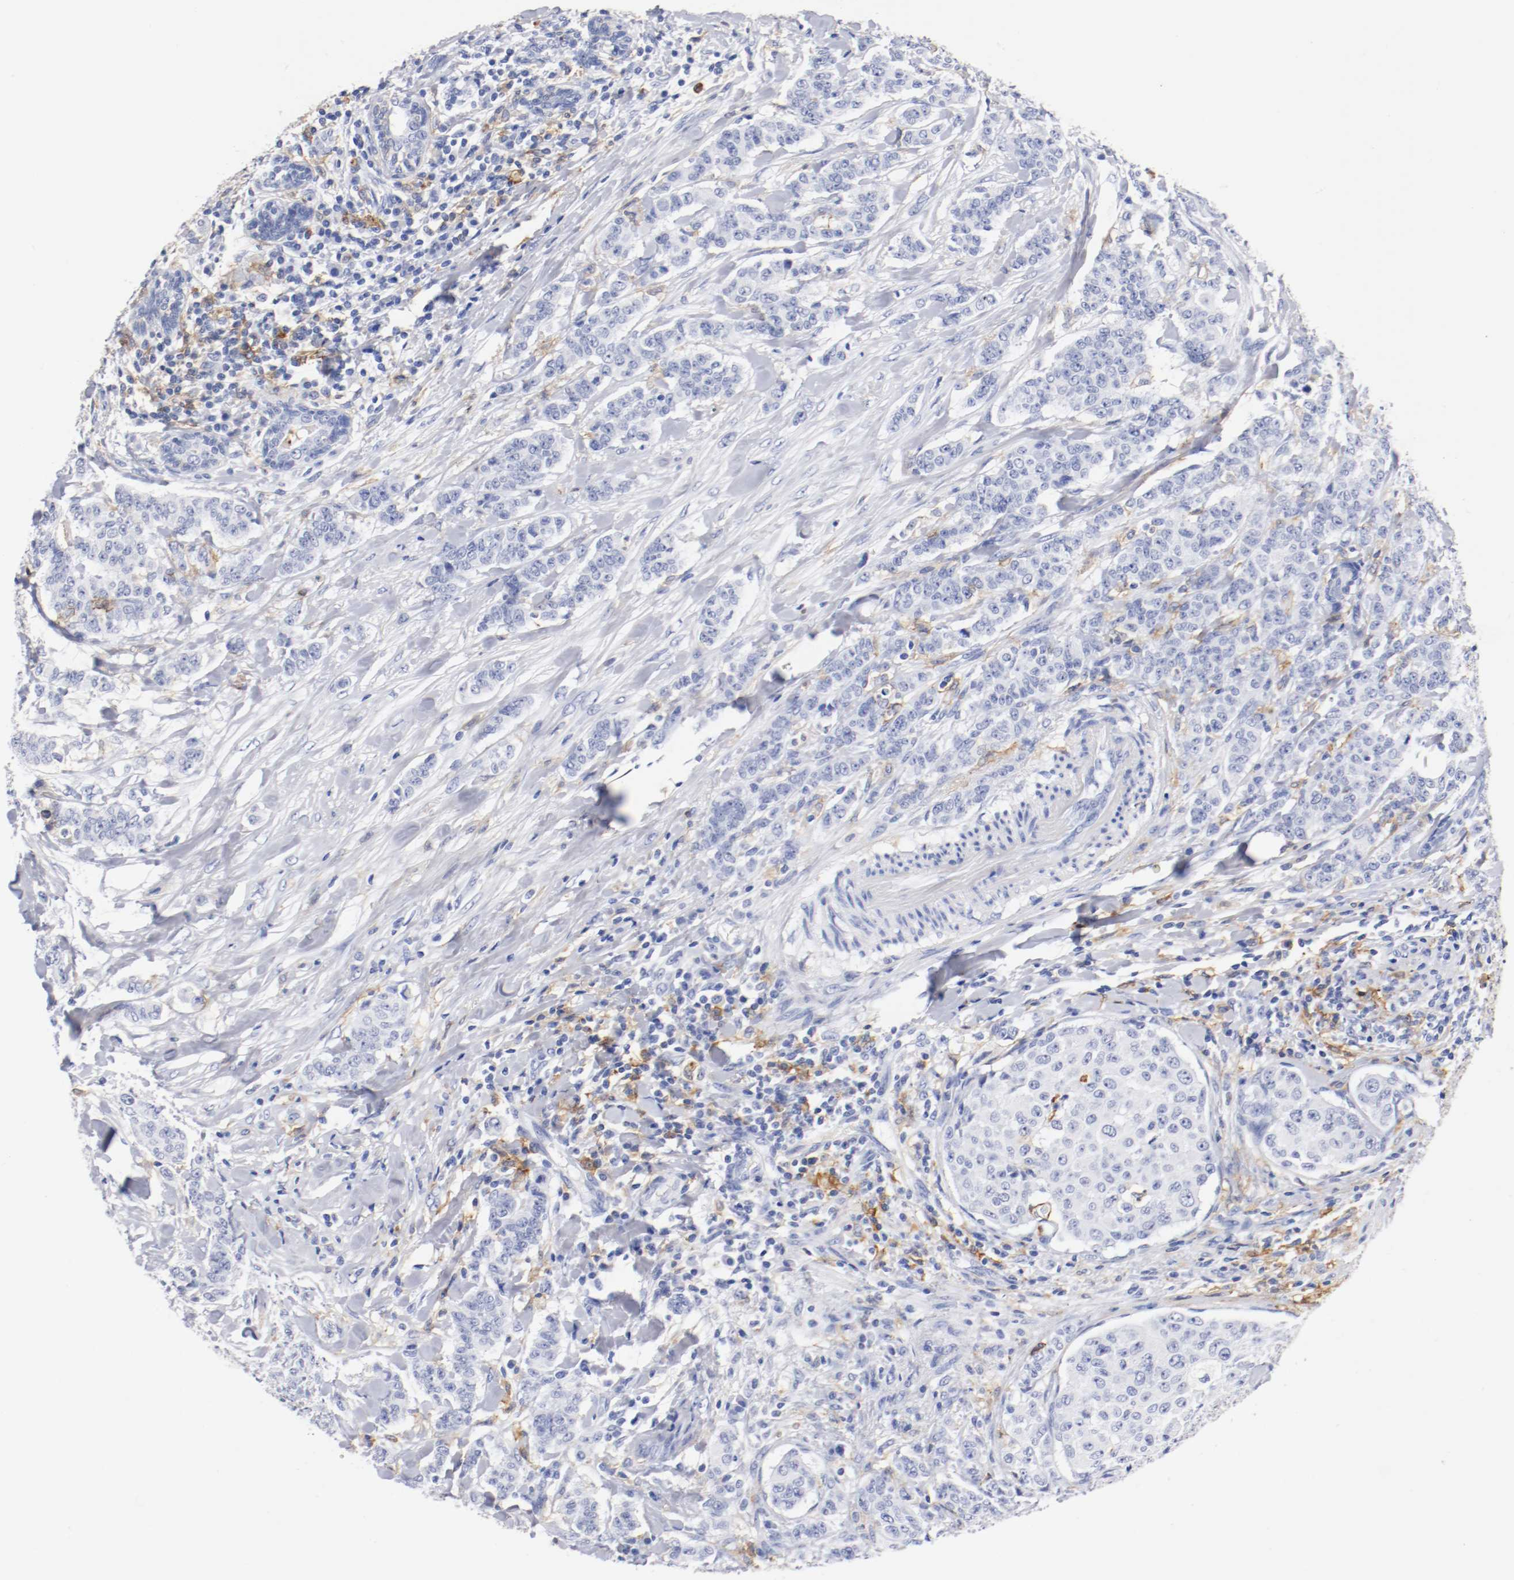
{"staining": {"intensity": "negative", "quantity": "none", "location": "none"}, "tissue": "breast cancer", "cell_type": "Tumor cells", "image_type": "cancer", "snomed": [{"axis": "morphology", "description": "Duct carcinoma"}, {"axis": "topography", "description": "Breast"}], "caption": "This is an immunohistochemistry image of human breast intraductal carcinoma. There is no expression in tumor cells.", "gene": "ITGAX", "patient": {"sex": "female", "age": 40}}